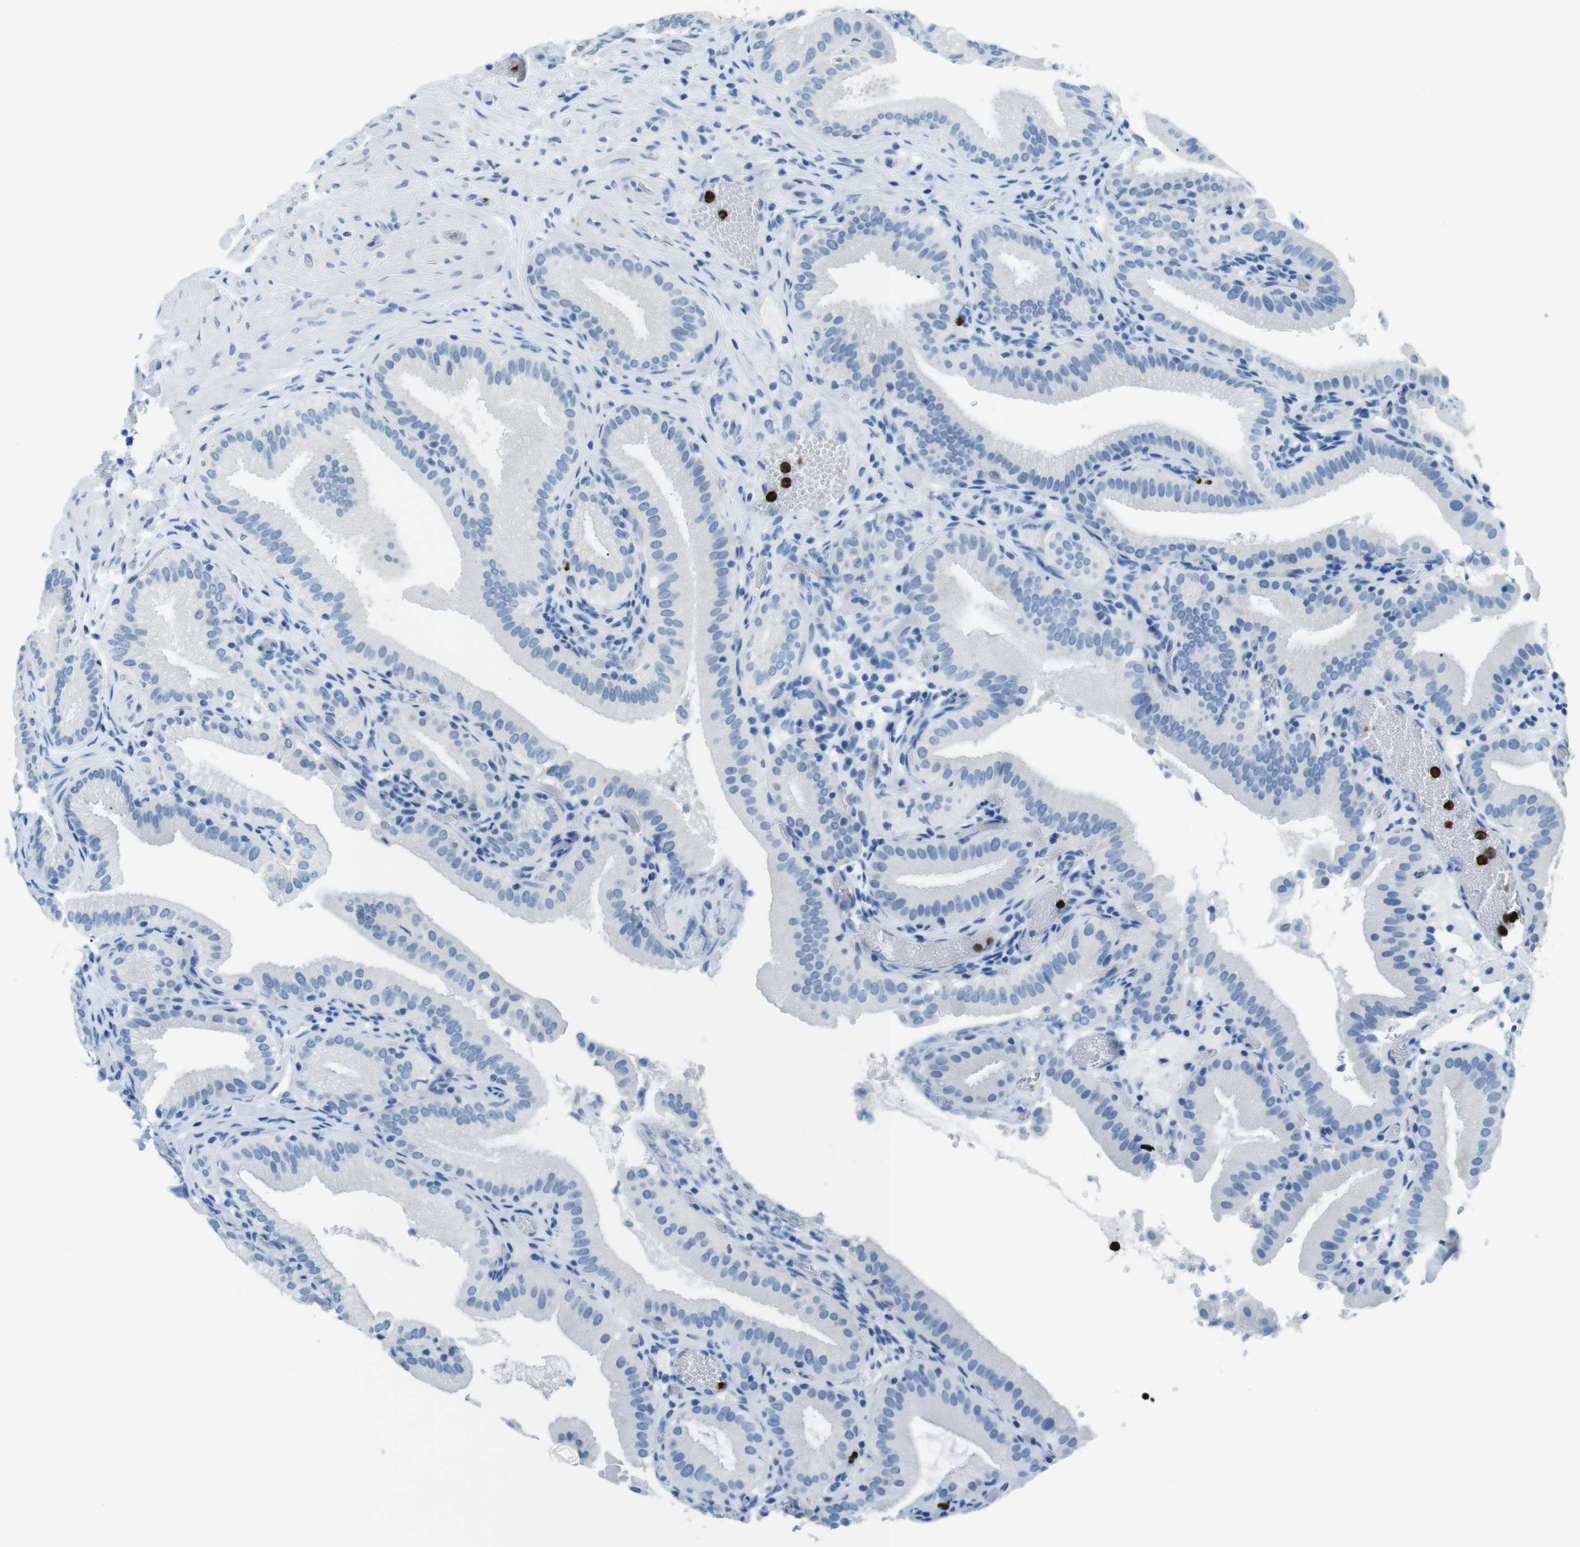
{"staining": {"intensity": "negative", "quantity": "none", "location": "none"}, "tissue": "gallbladder", "cell_type": "Glandular cells", "image_type": "normal", "snomed": [{"axis": "morphology", "description": "Normal tissue, NOS"}, {"axis": "topography", "description": "Gallbladder"}], "caption": "Normal gallbladder was stained to show a protein in brown. There is no significant positivity in glandular cells.", "gene": "MCEMP1", "patient": {"sex": "male", "age": 54}}